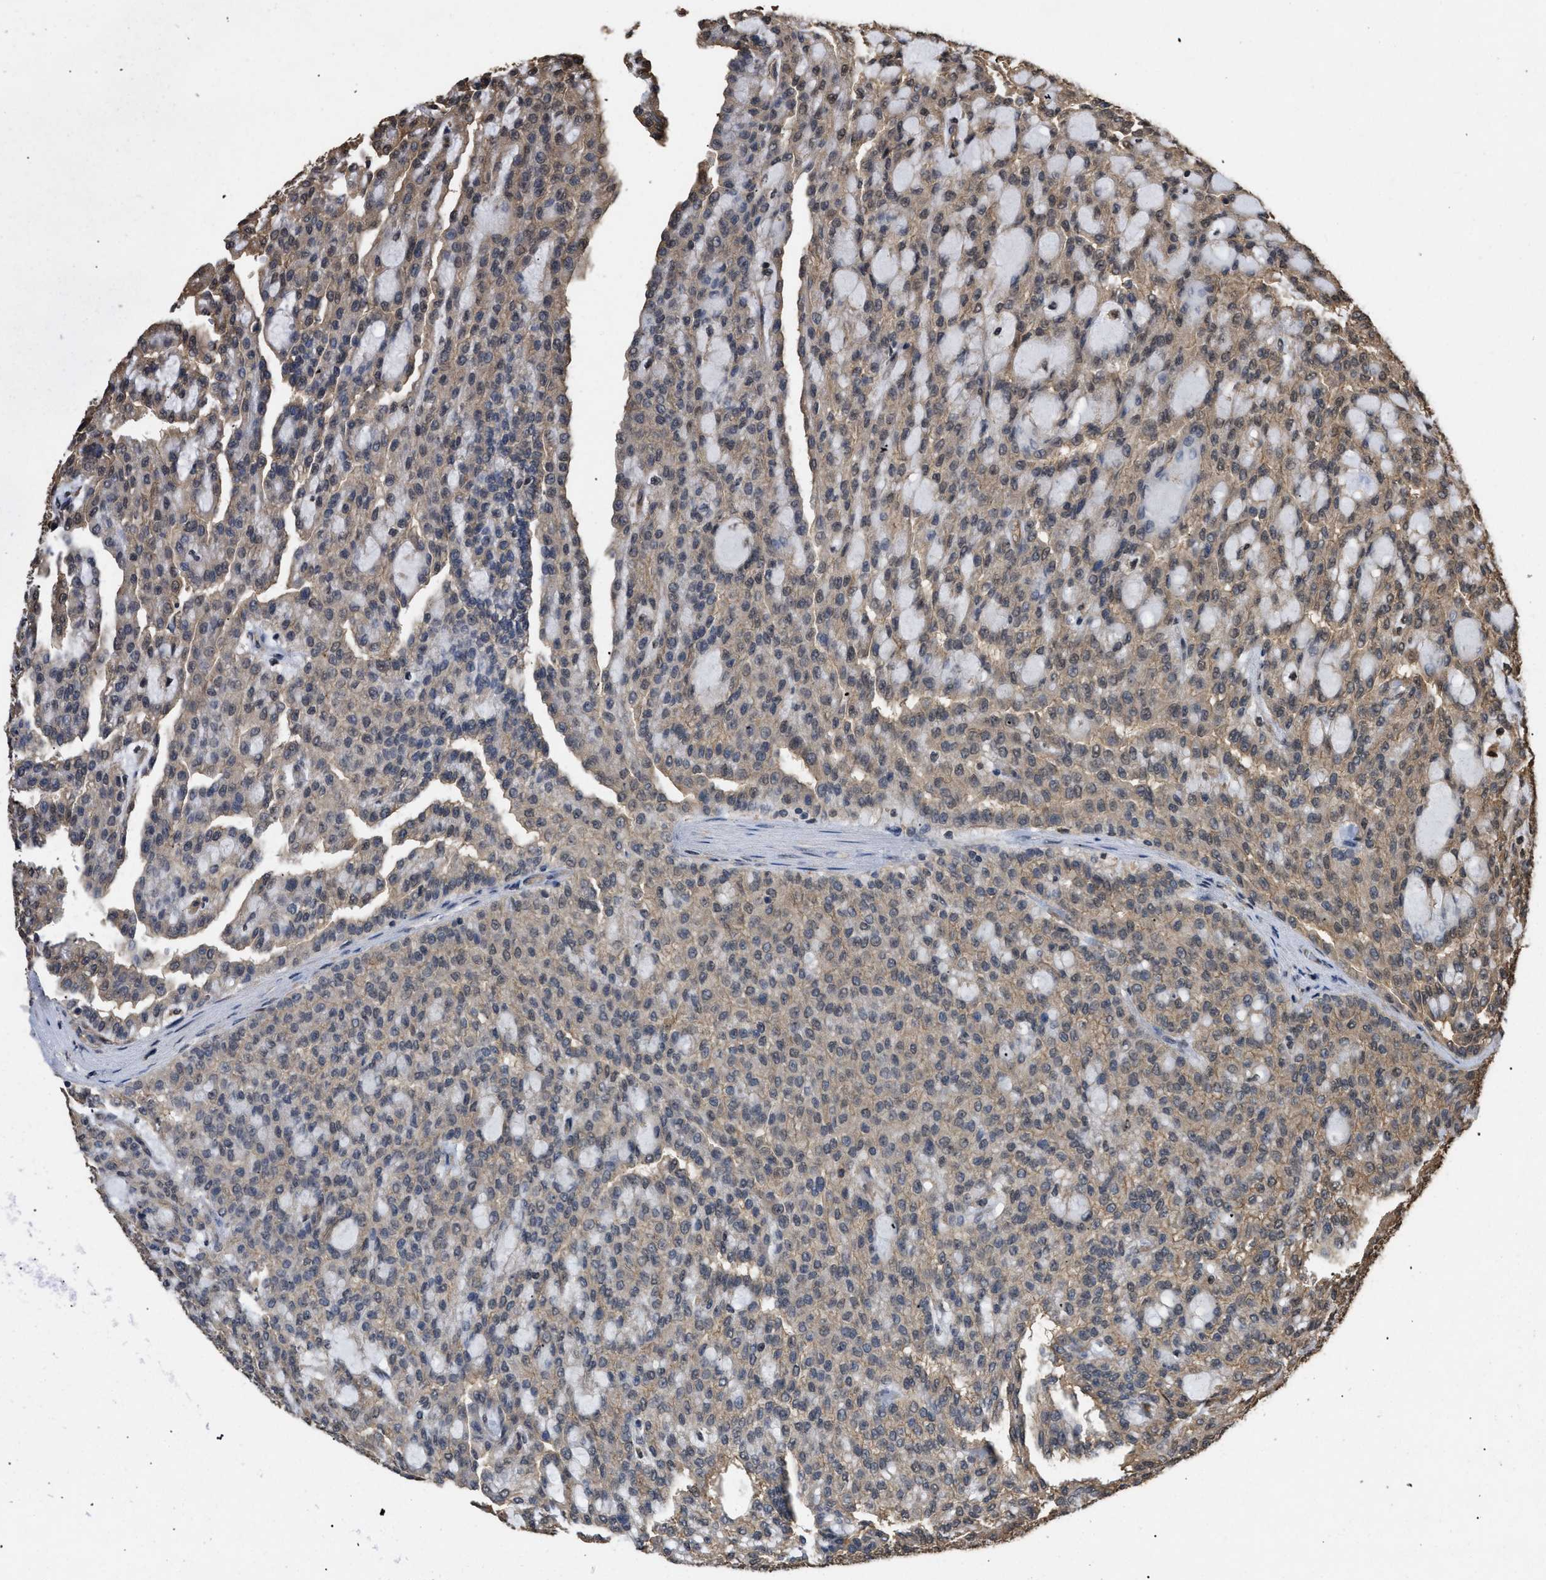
{"staining": {"intensity": "moderate", "quantity": ">75%", "location": "cytoplasmic/membranous"}, "tissue": "renal cancer", "cell_type": "Tumor cells", "image_type": "cancer", "snomed": [{"axis": "morphology", "description": "Adenocarcinoma, NOS"}, {"axis": "topography", "description": "Kidney"}], "caption": "This histopathology image shows renal cancer (adenocarcinoma) stained with immunohistochemistry (IHC) to label a protein in brown. The cytoplasmic/membranous of tumor cells show moderate positivity for the protein. Nuclei are counter-stained blue.", "gene": "CALM1", "patient": {"sex": "male", "age": 63}}